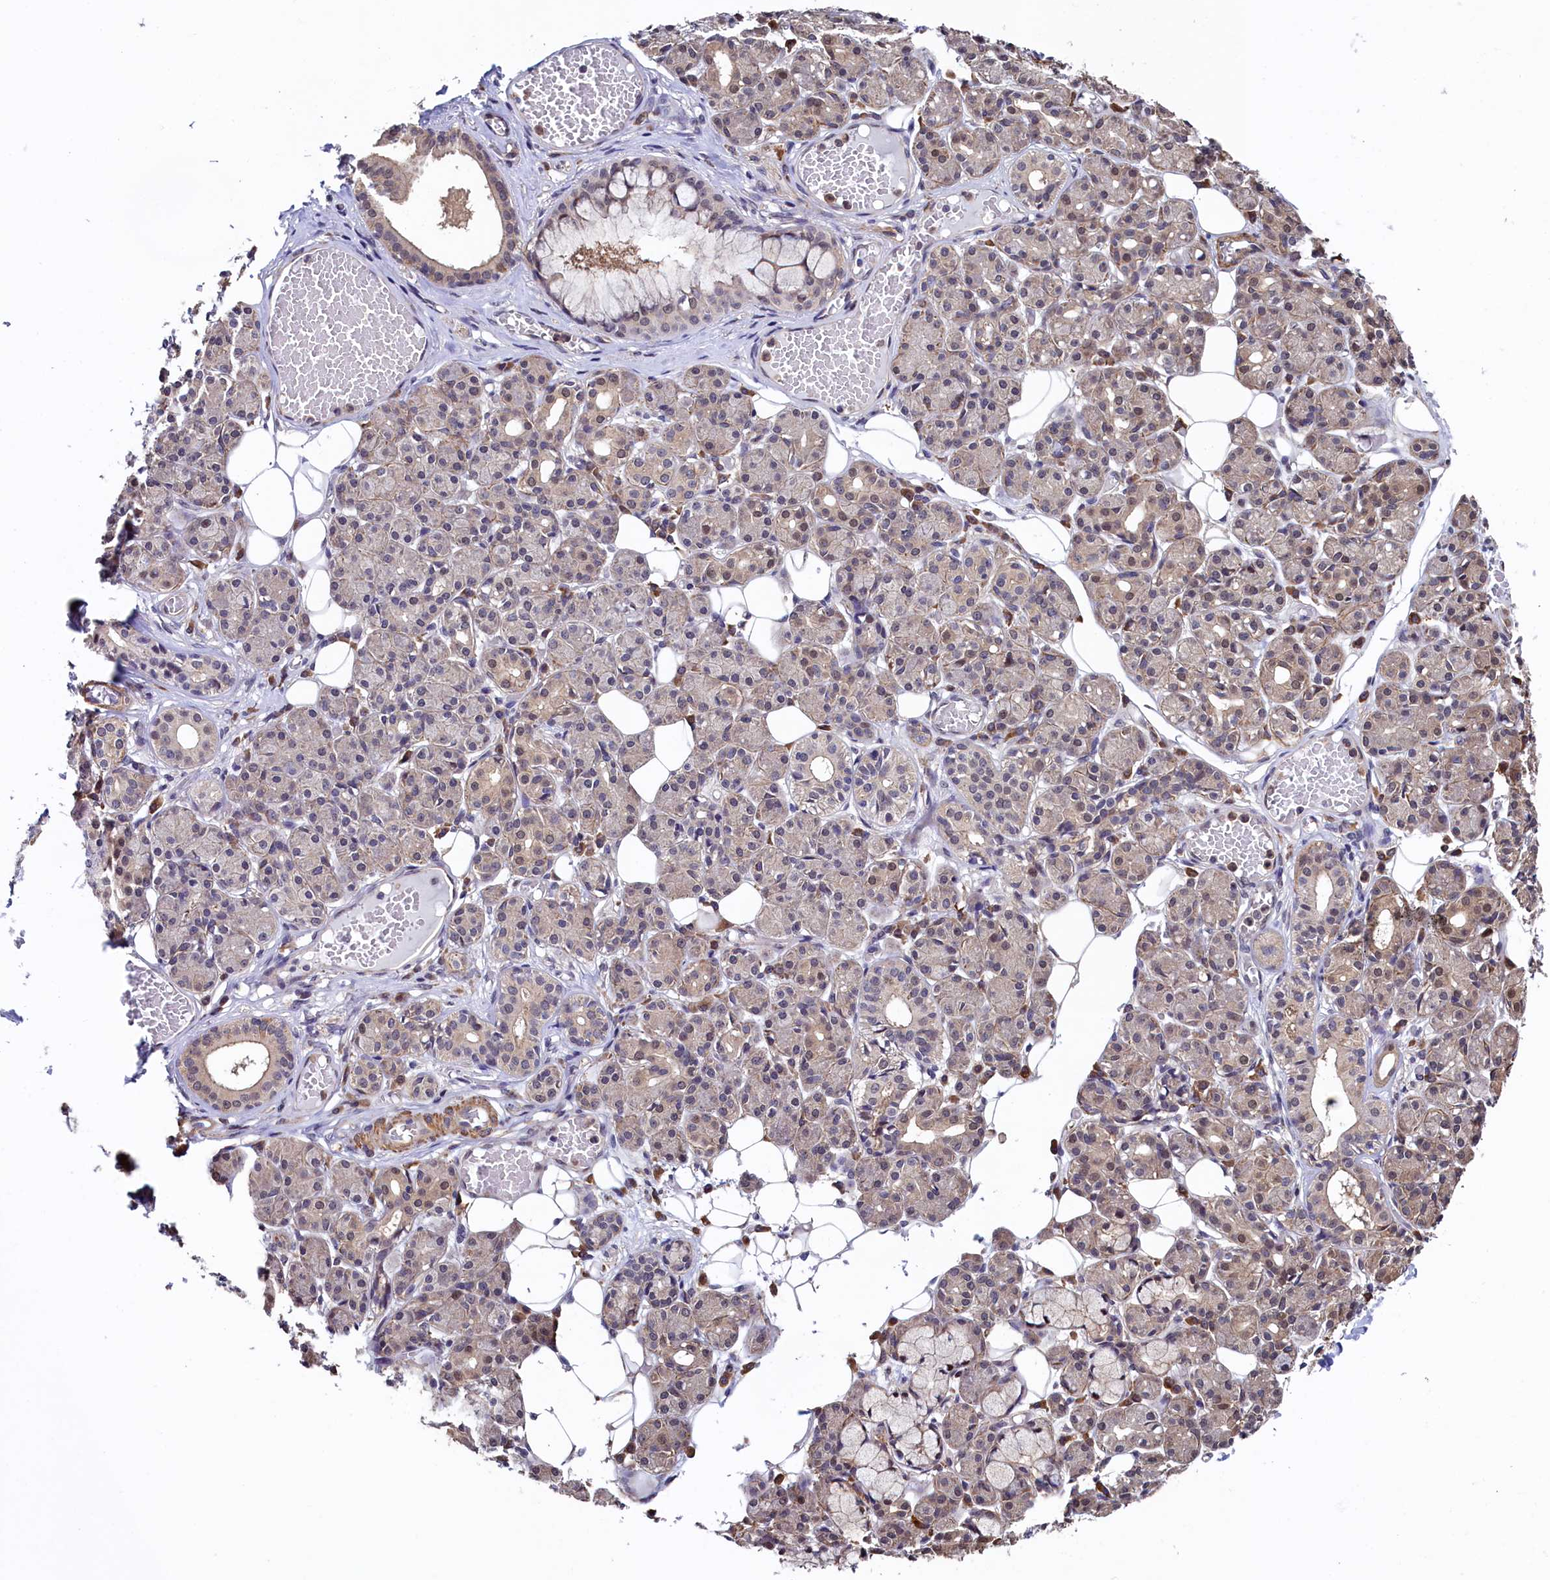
{"staining": {"intensity": "weak", "quantity": "25%-75%", "location": "cytoplasmic/membranous,nuclear"}, "tissue": "salivary gland", "cell_type": "Glandular cells", "image_type": "normal", "snomed": [{"axis": "morphology", "description": "Normal tissue, NOS"}, {"axis": "topography", "description": "Salivary gland"}], "caption": "Salivary gland stained with IHC shows weak cytoplasmic/membranous,nuclear expression in approximately 25%-75% of glandular cells.", "gene": "LEO1", "patient": {"sex": "male", "age": 63}}